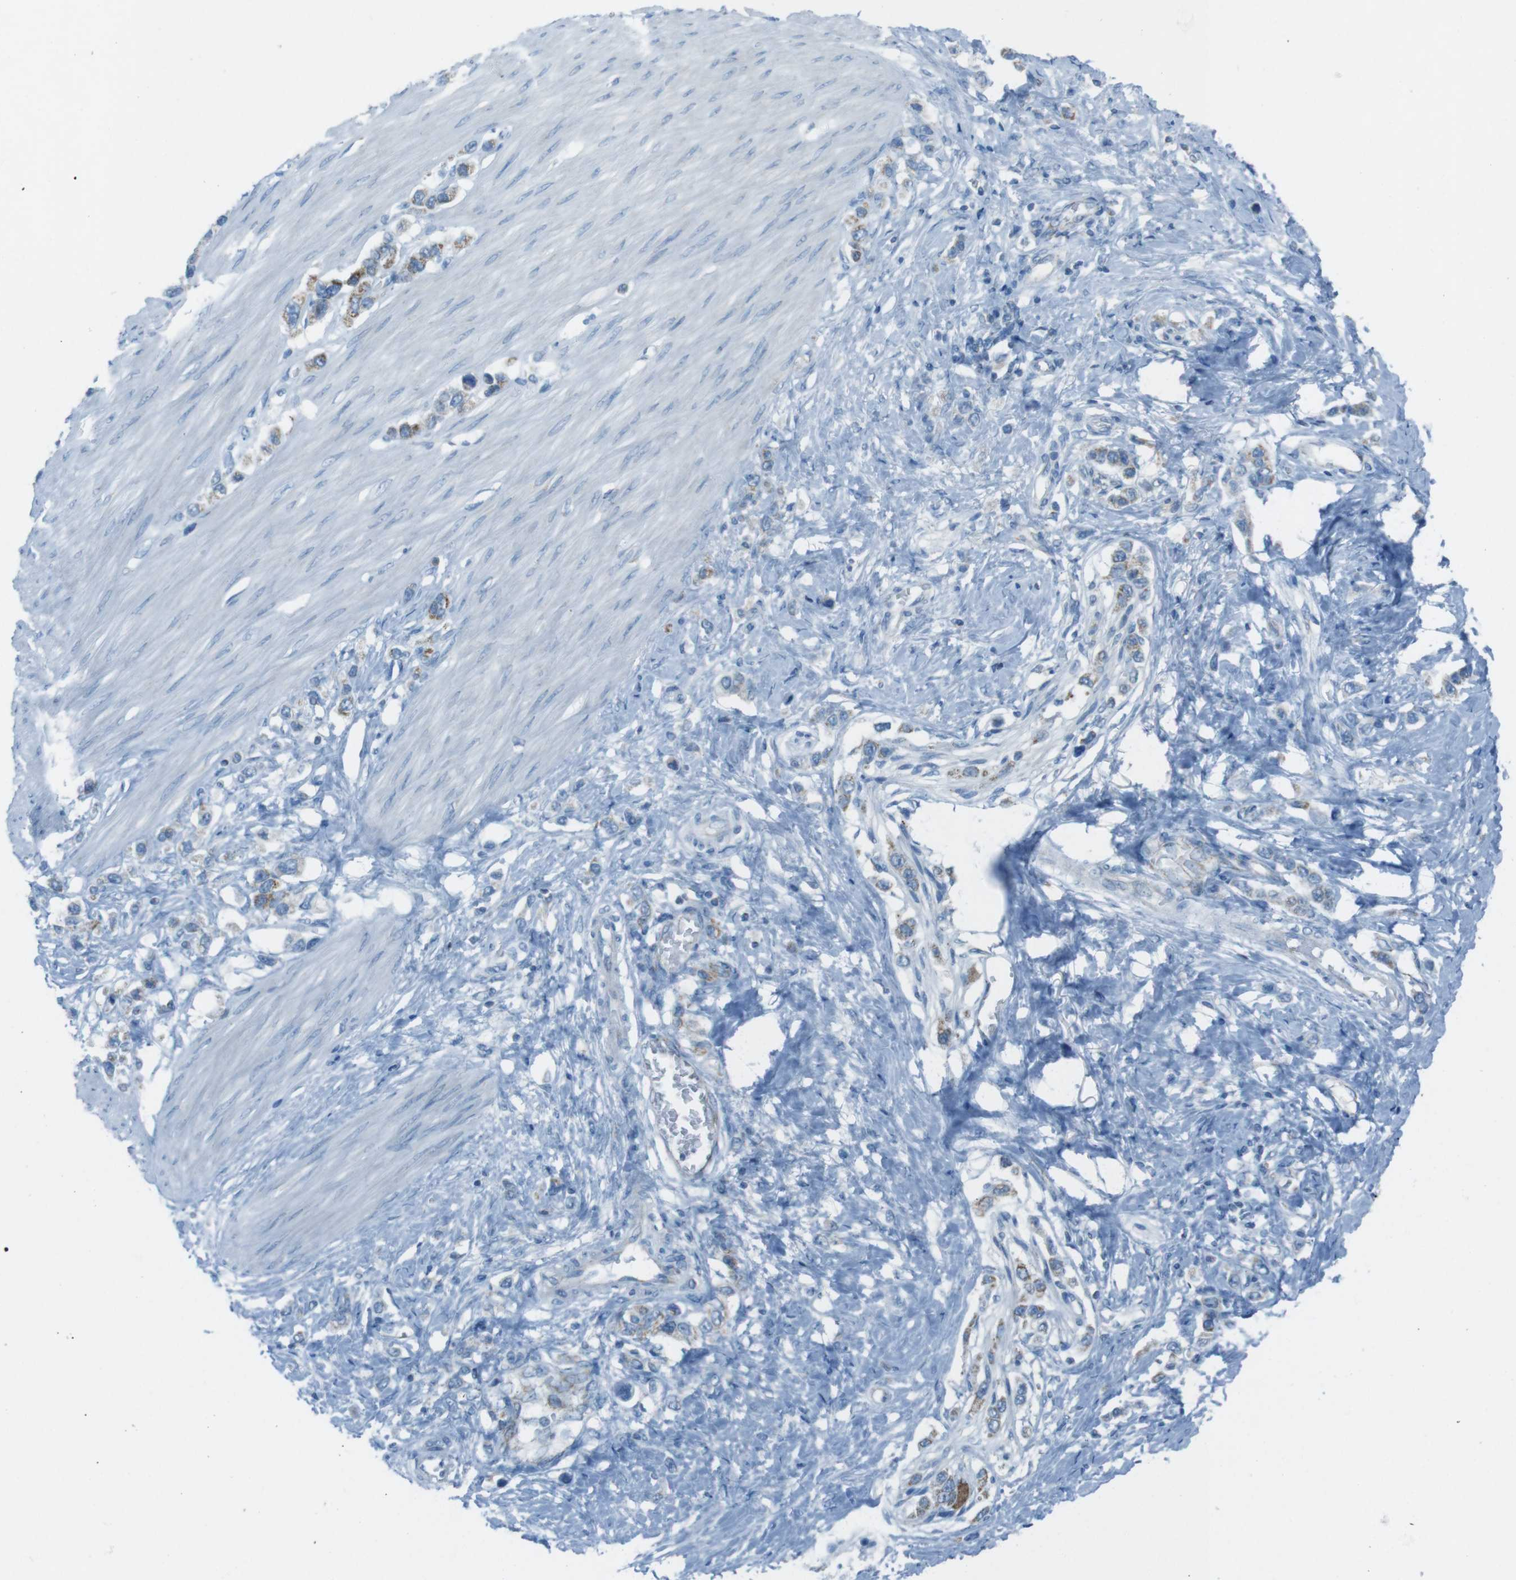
{"staining": {"intensity": "weak", "quantity": "25%-75%", "location": "cytoplasmic/membranous"}, "tissue": "stomach cancer", "cell_type": "Tumor cells", "image_type": "cancer", "snomed": [{"axis": "morphology", "description": "Adenocarcinoma, NOS"}, {"axis": "topography", "description": "Stomach"}], "caption": "Immunohistochemical staining of human adenocarcinoma (stomach) shows low levels of weak cytoplasmic/membranous protein staining in approximately 25%-75% of tumor cells.", "gene": "DNAJA3", "patient": {"sex": "female", "age": 65}}